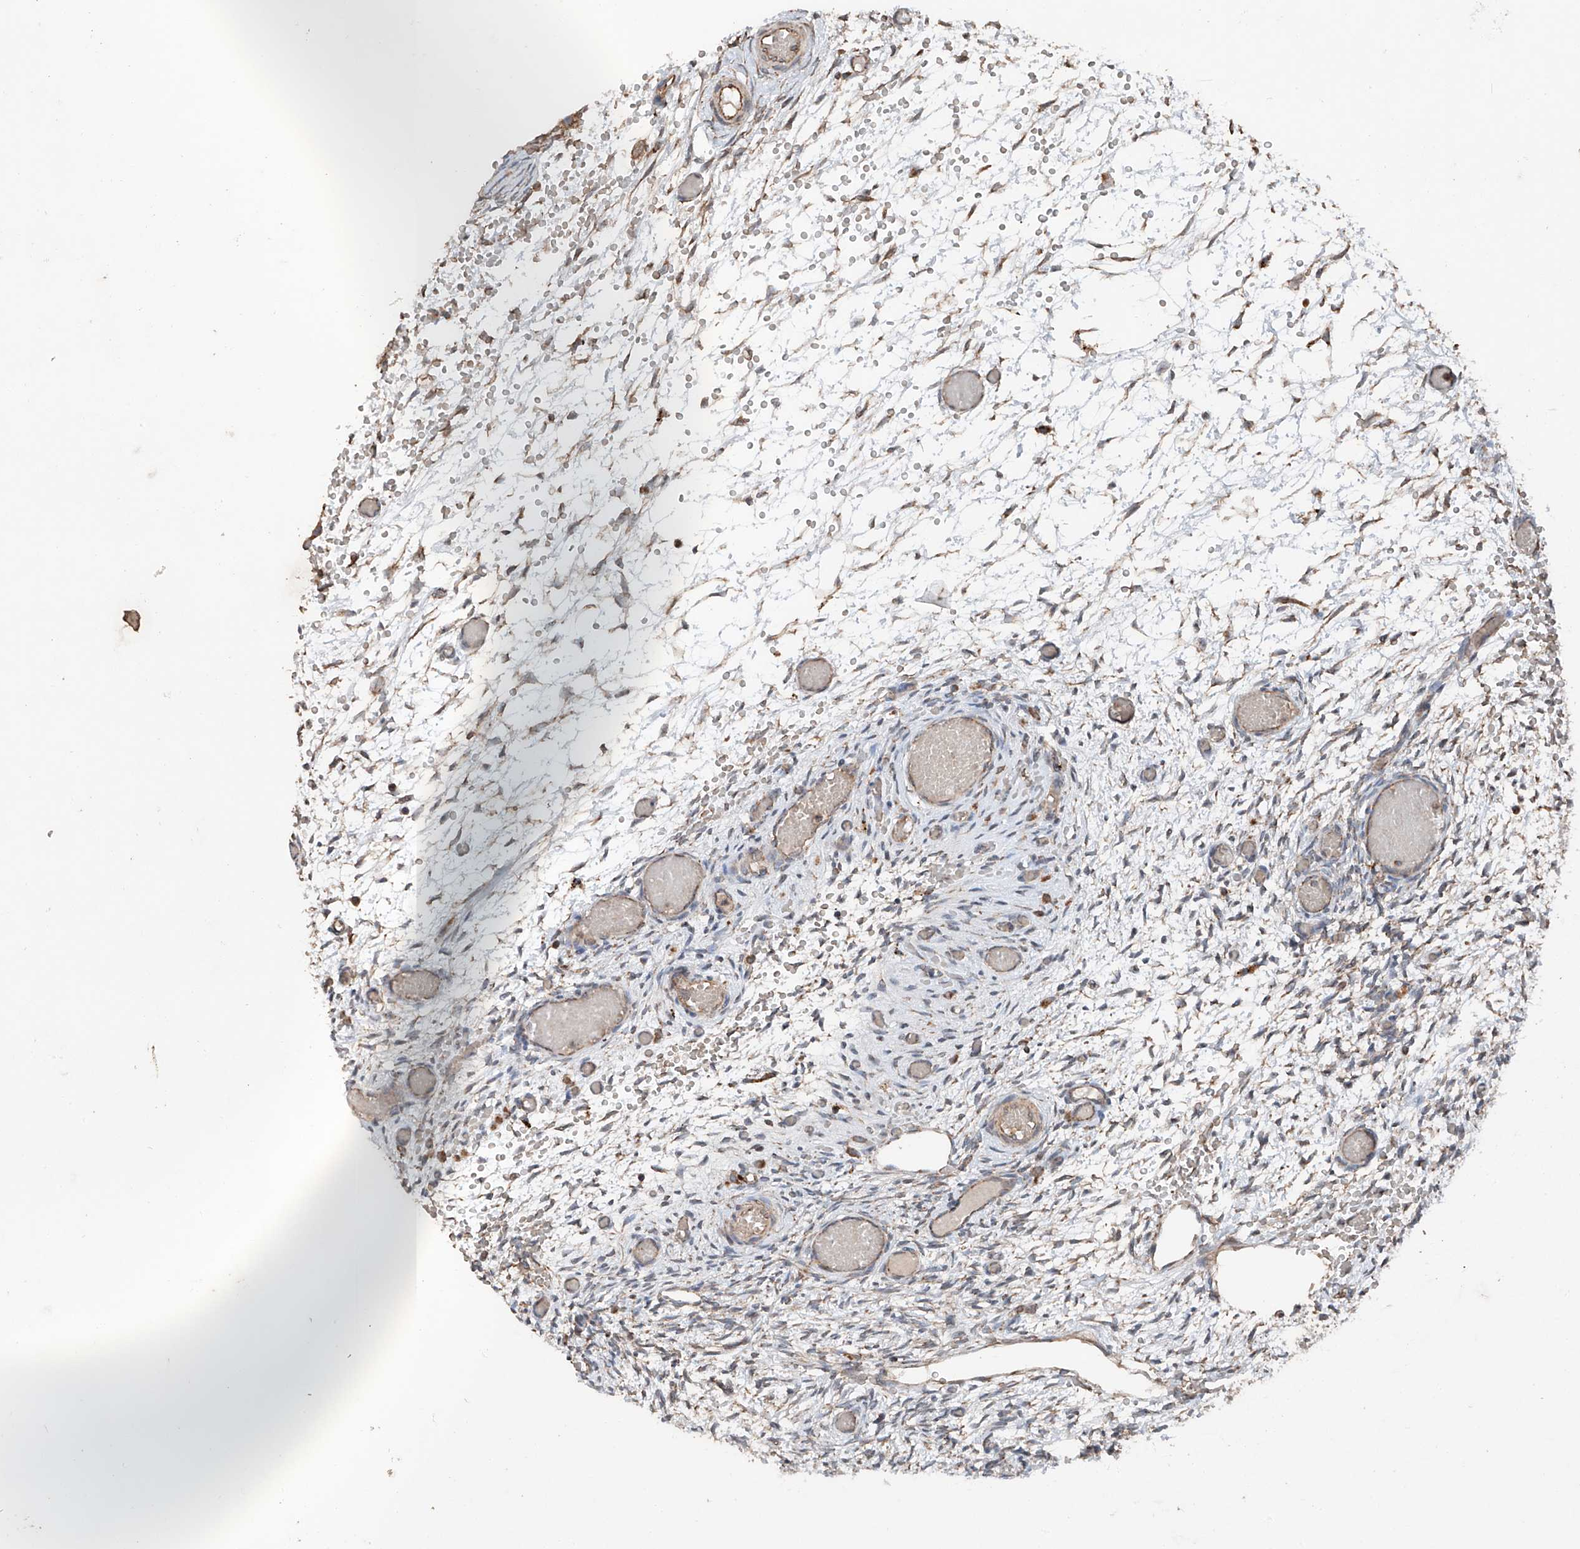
{"staining": {"intensity": "negative", "quantity": "none", "location": "none"}, "tissue": "ovary", "cell_type": "Ovarian stroma cells", "image_type": "normal", "snomed": [{"axis": "morphology", "description": "Adenocarcinoma, NOS"}, {"axis": "topography", "description": "Endometrium"}], "caption": "Immunohistochemistry histopathology image of normal ovary: human ovary stained with DAB (3,3'-diaminobenzidine) demonstrates no significant protein positivity in ovarian stroma cells. (DAB immunohistochemistry visualized using brightfield microscopy, high magnification).", "gene": "AP4B1", "patient": {"sex": "female", "age": 32}}